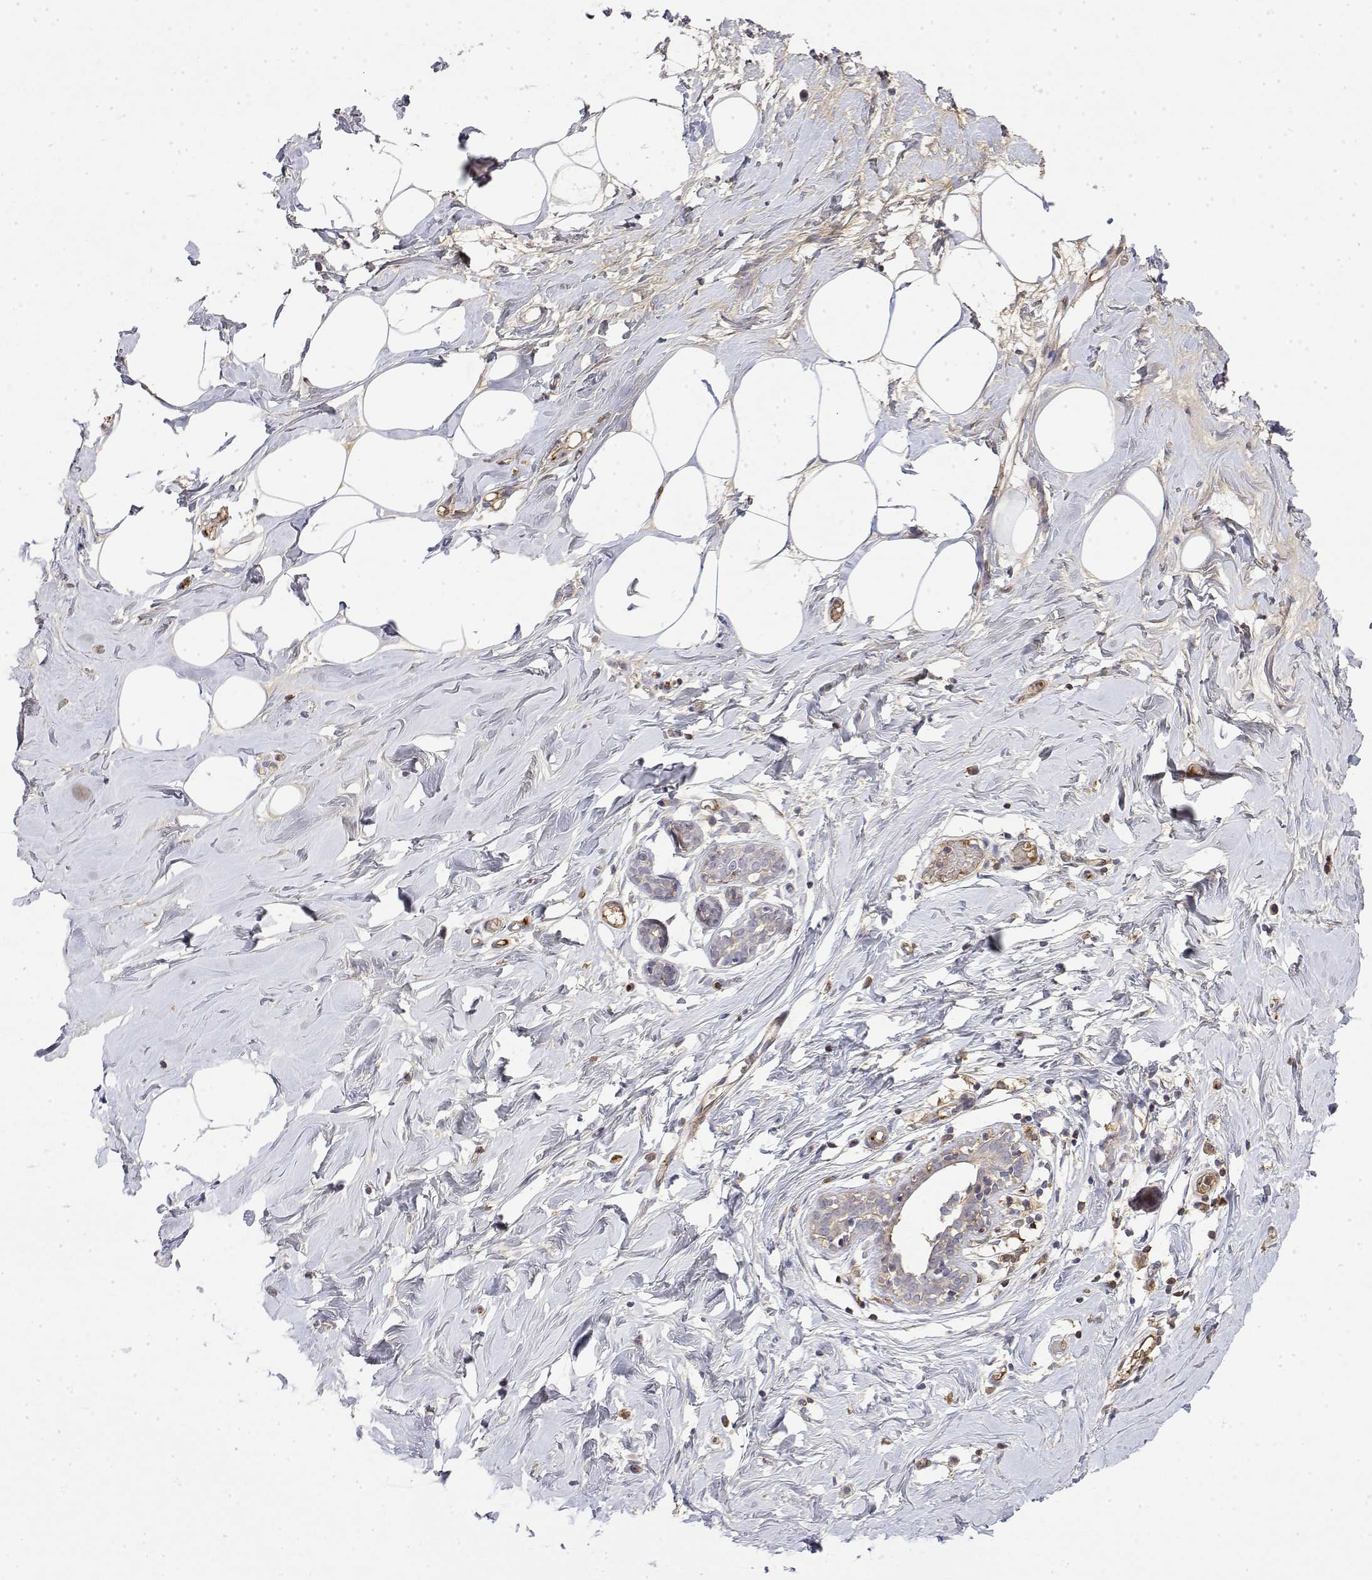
{"staining": {"intensity": "negative", "quantity": "none", "location": "none"}, "tissue": "breast", "cell_type": "Adipocytes", "image_type": "normal", "snomed": [{"axis": "morphology", "description": "Normal tissue, NOS"}, {"axis": "topography", "description": "Breast"}], "caption": "Immunohistochemical staining of benign breast exhibits no significant staining in adipocytes. Brightfield microscopy of immunohistochemistry stained with DAB (brown) and hematoxylin (blue), captured at high magnification.", "gene": "IGFBP4", "patient": {"sex": "female", "age": 27}}